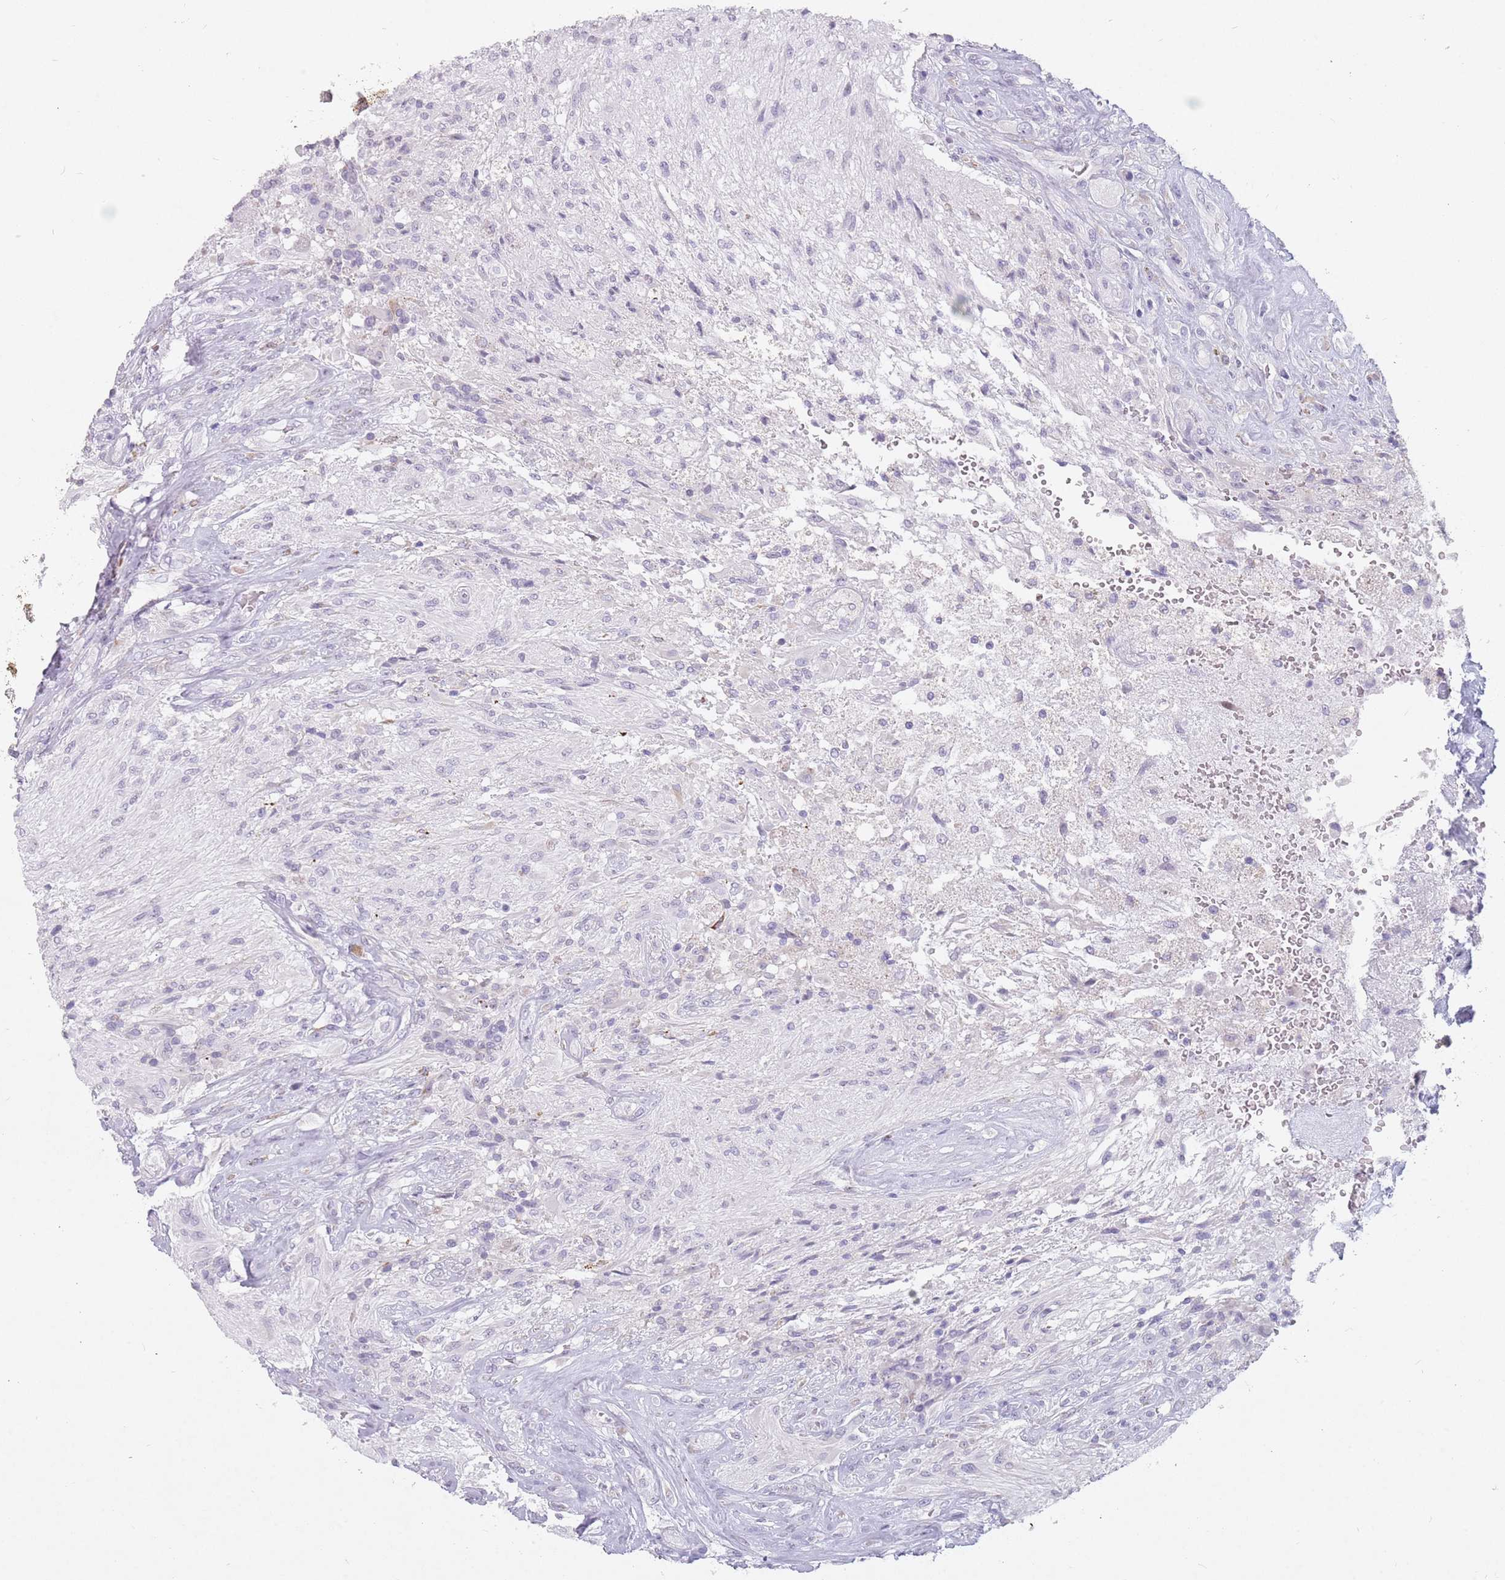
{"staining": {"intensity": "negative", "quantity": "none", "location": "none"}, "tissue": "glioma", "cell_type": "Tumor cells", "image_type": "cancer", "snomed": [{"axis": "morphology", "description": "Glioma, malignant, High grade"}, {"axis": "topography", "description": "Brain"}], "caption": "Immunohistochemical staining of glioma demonstrates no significant expression in tumor cells.", "gene": "DDX4", "patient": {"sex": "male", "age": 56}}